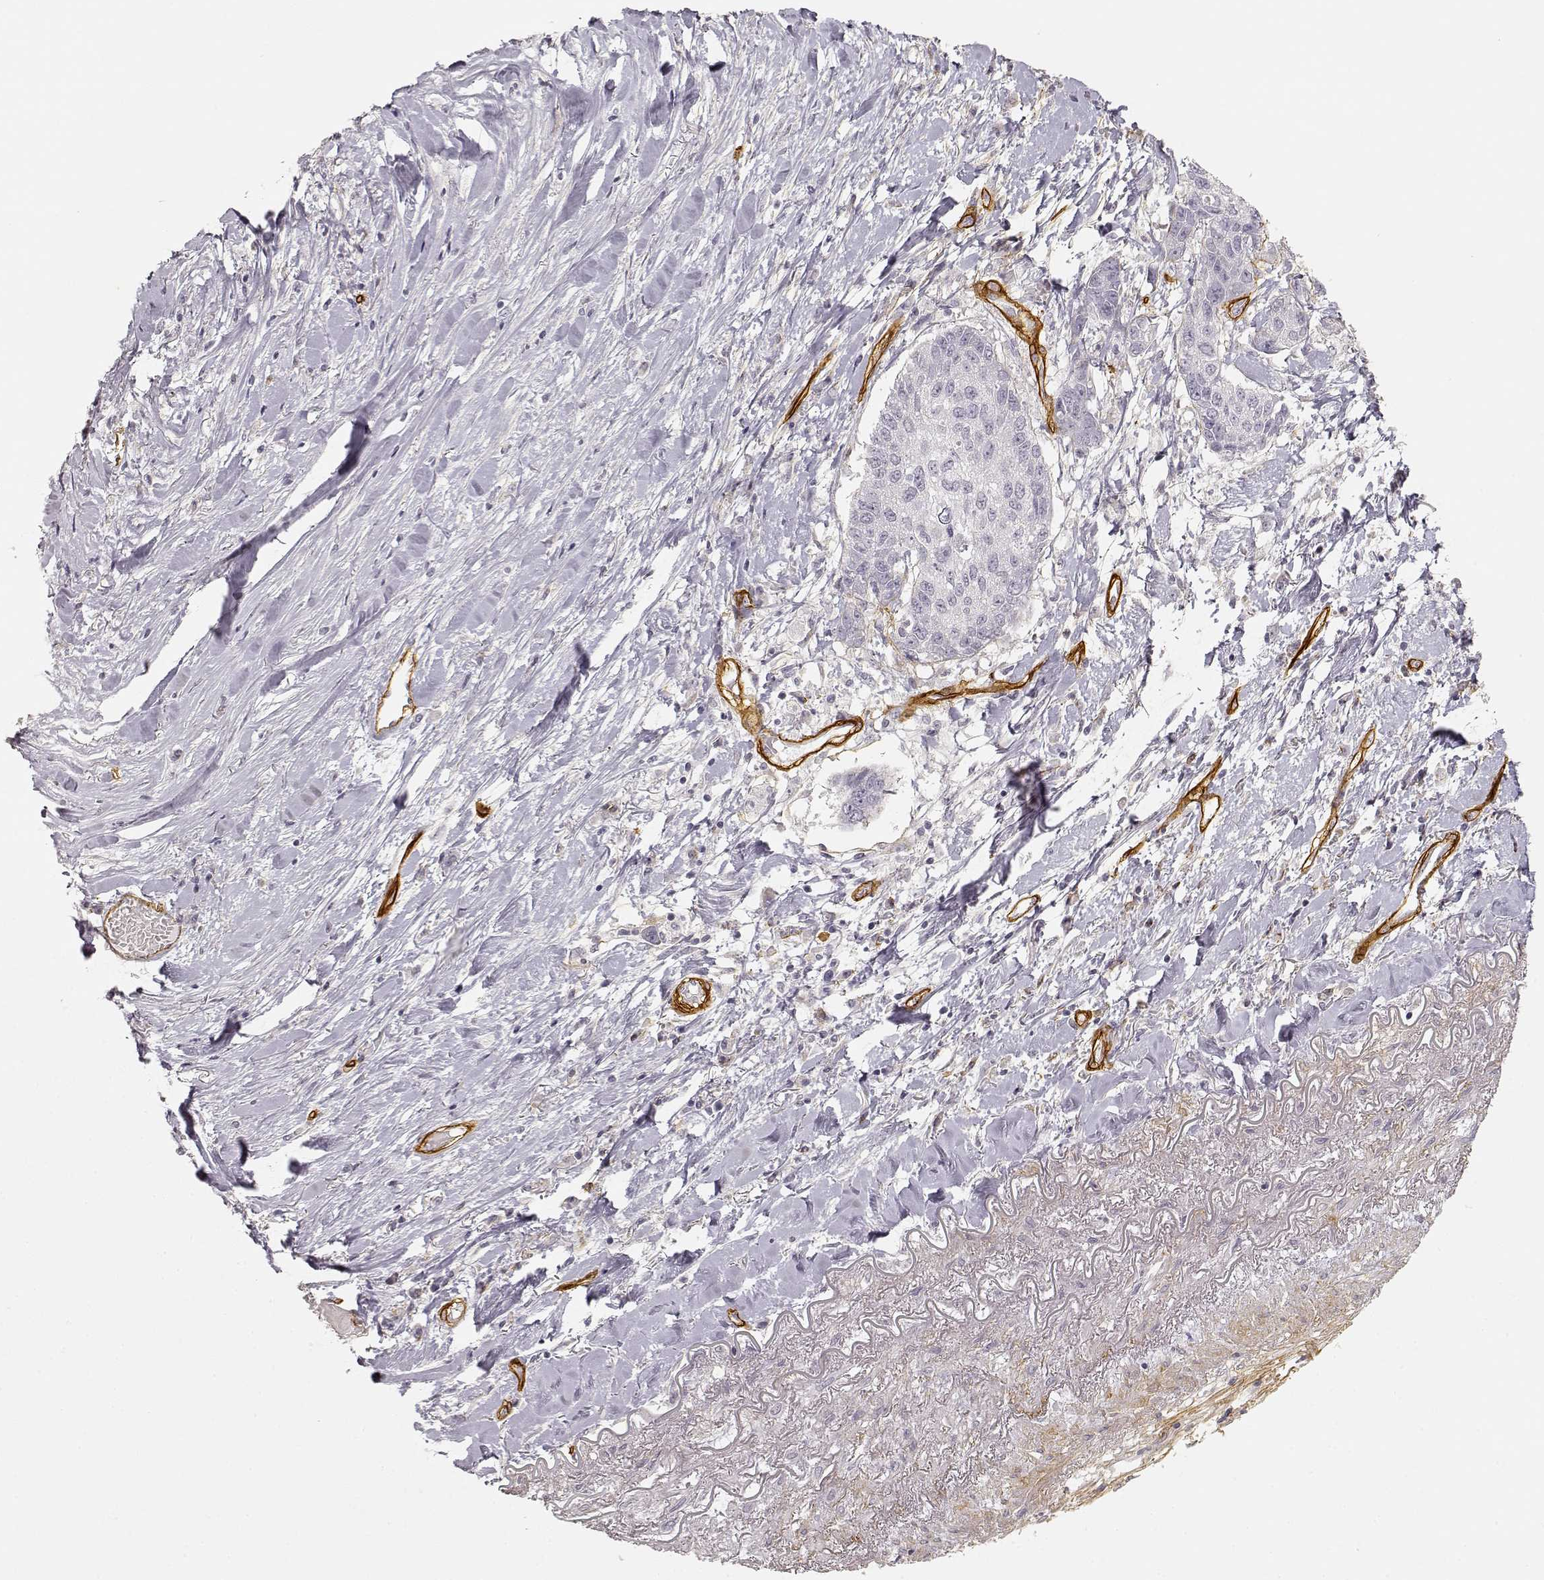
{"staining": {"intensity": "negative", "quantity": "none", "location": "none"}, "tissue": "lung cancer", "cell_type": "Tumor cells", "image_type": "cancer", "snomed": [{"axis": "morphology", "description": "Squamous cell carcinoma, NOS"}, {"axis": "topography", "description": "Lung"}], "caption": "This histopathology image is of squamous cell carcinoma (lung) stained with IHC to label a protein in brown with the nuclei are counter-stained blue. There is no expression in tumor cells.", "gene": "LAMA4", "patient": {"sex": "male", "age": 73}}